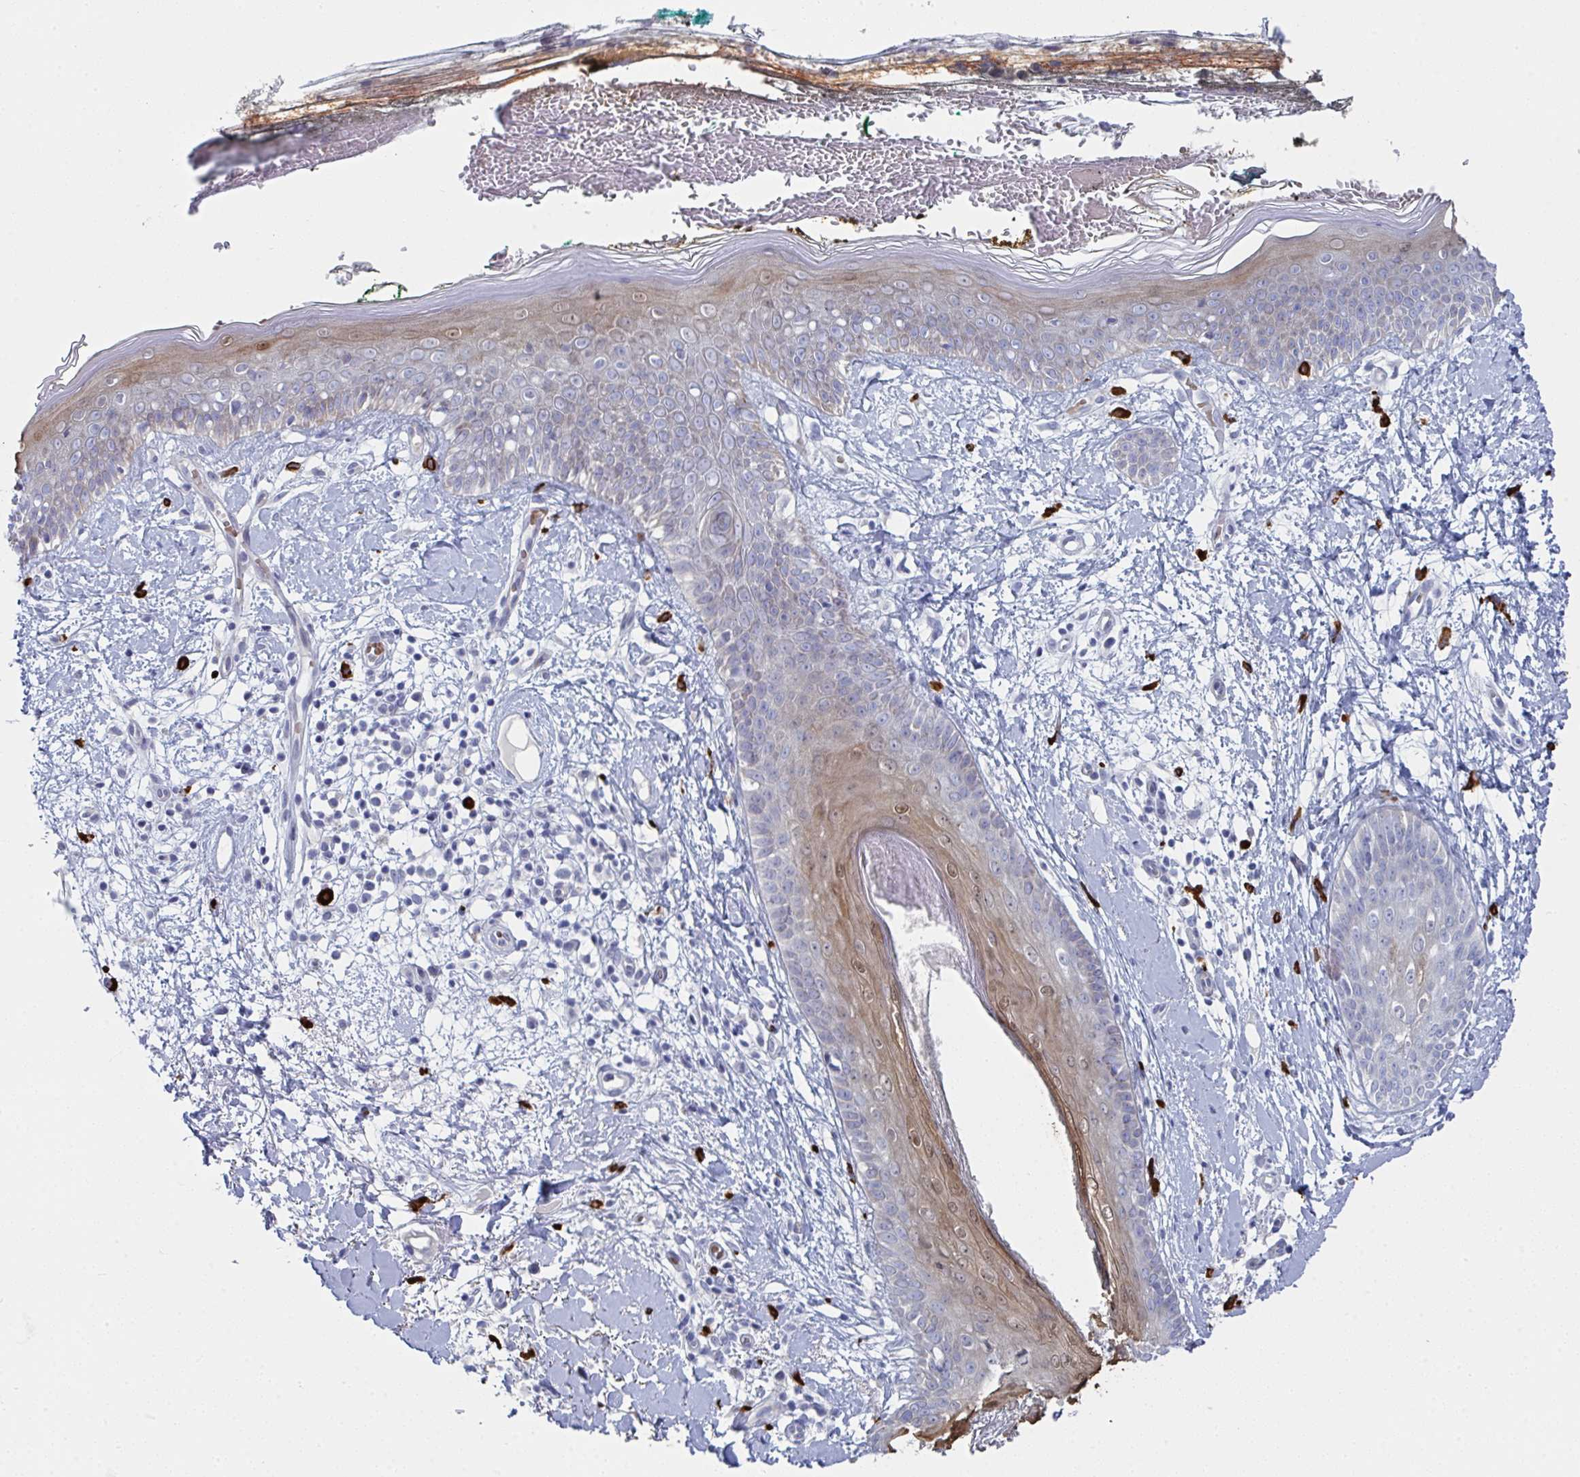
{"staining": {"intensity": "negative", "quantity": "none", "location": "none"}, "tissue": "skin", "cell_type": "Fibroblasts", "image_type": "normal", "snomed": [{"axis": "morphology", "description": "Normal tissue, NOS"}, {"axis": "topography", "description": "Skin"}], "caption": "This is a micrograph of immunohistochemistry staining of benign skin, which shows no expression in fibroblasts. (Stains: DAB immunohistochemistry with hematoxylin counter stain, Microscopy: brightfield microscopy at high magnification).", "gene": "ZNF684", "patient": {"sex": "female", "age": 34}}